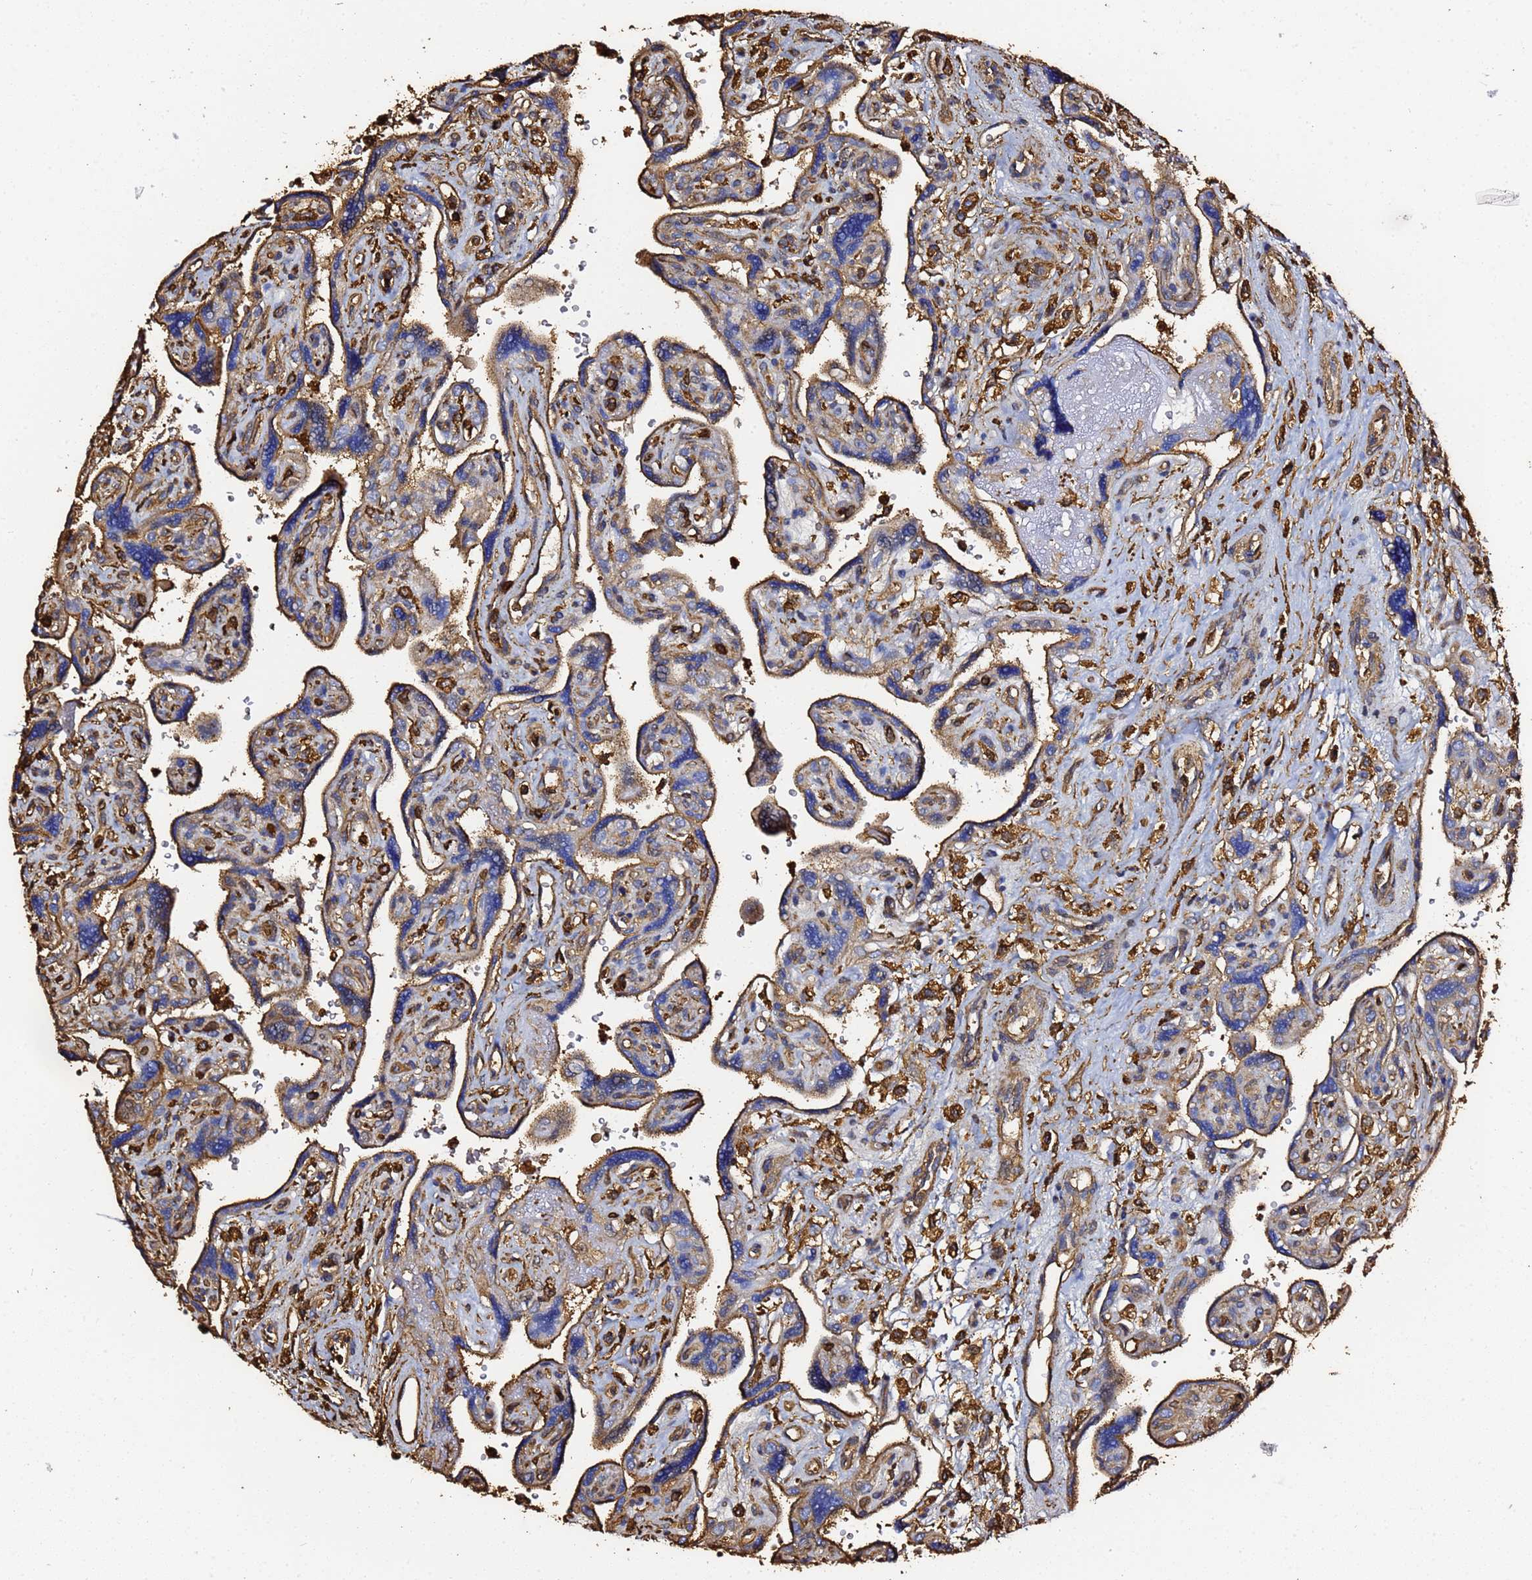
{"staining": {"intensity": "moderate", "quantity": ">75%", "location": "cytoplasmic/membranous"}, "tissue": "placenta", "cell_type": "Decidual cells", "image_type": "normal", "snomed": [{"axis": "morphology", "description": "Normal tissue, NOS"}, {"axis": "topography", "description": "Placenta"}], "caption": "Normal placenta exhibits moderate cytoplasmic/membranous staining in about >75% of decidual cells.", "gene": "ACTA1", "patient": {"sex": "female", "age": 39}}